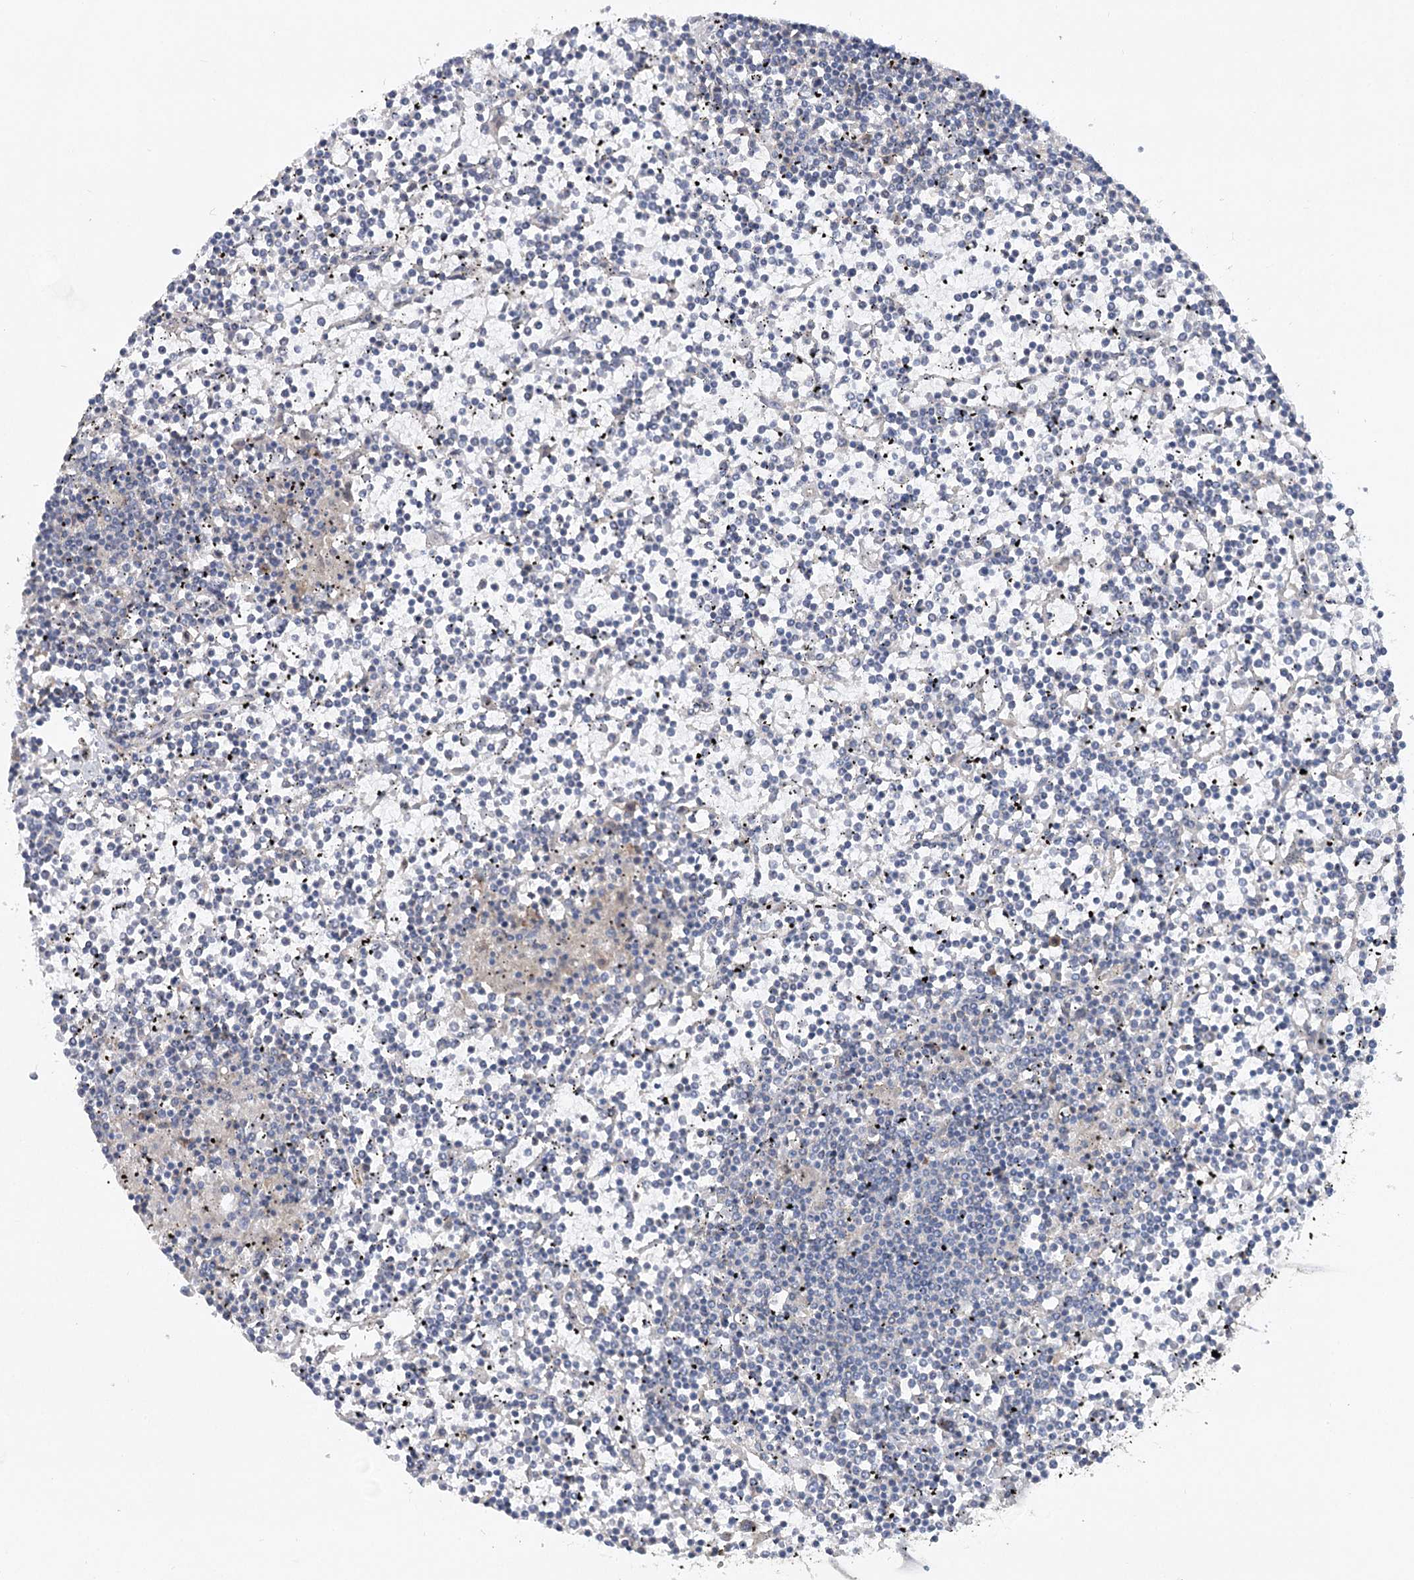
{"staining": {"intensity": "negative", "quantity": "none", "location": "none"}, "tissue": "lymphoma", "cell_type": "Tumor cells", "image_type": "cancer", "snomed": [{"axis": "morphology", "description": "Malignant lymphoma, non-Hodgkin's type, Low grade"}, {"axis": "topography", "description": "Spleen"}], "caption": "The immunohistochemistry micrograph has no significant positivity in tumor cells of lymphoma tissue.", "gene": "SCN11A", "patient": {"sex": "female", "age": 19}}